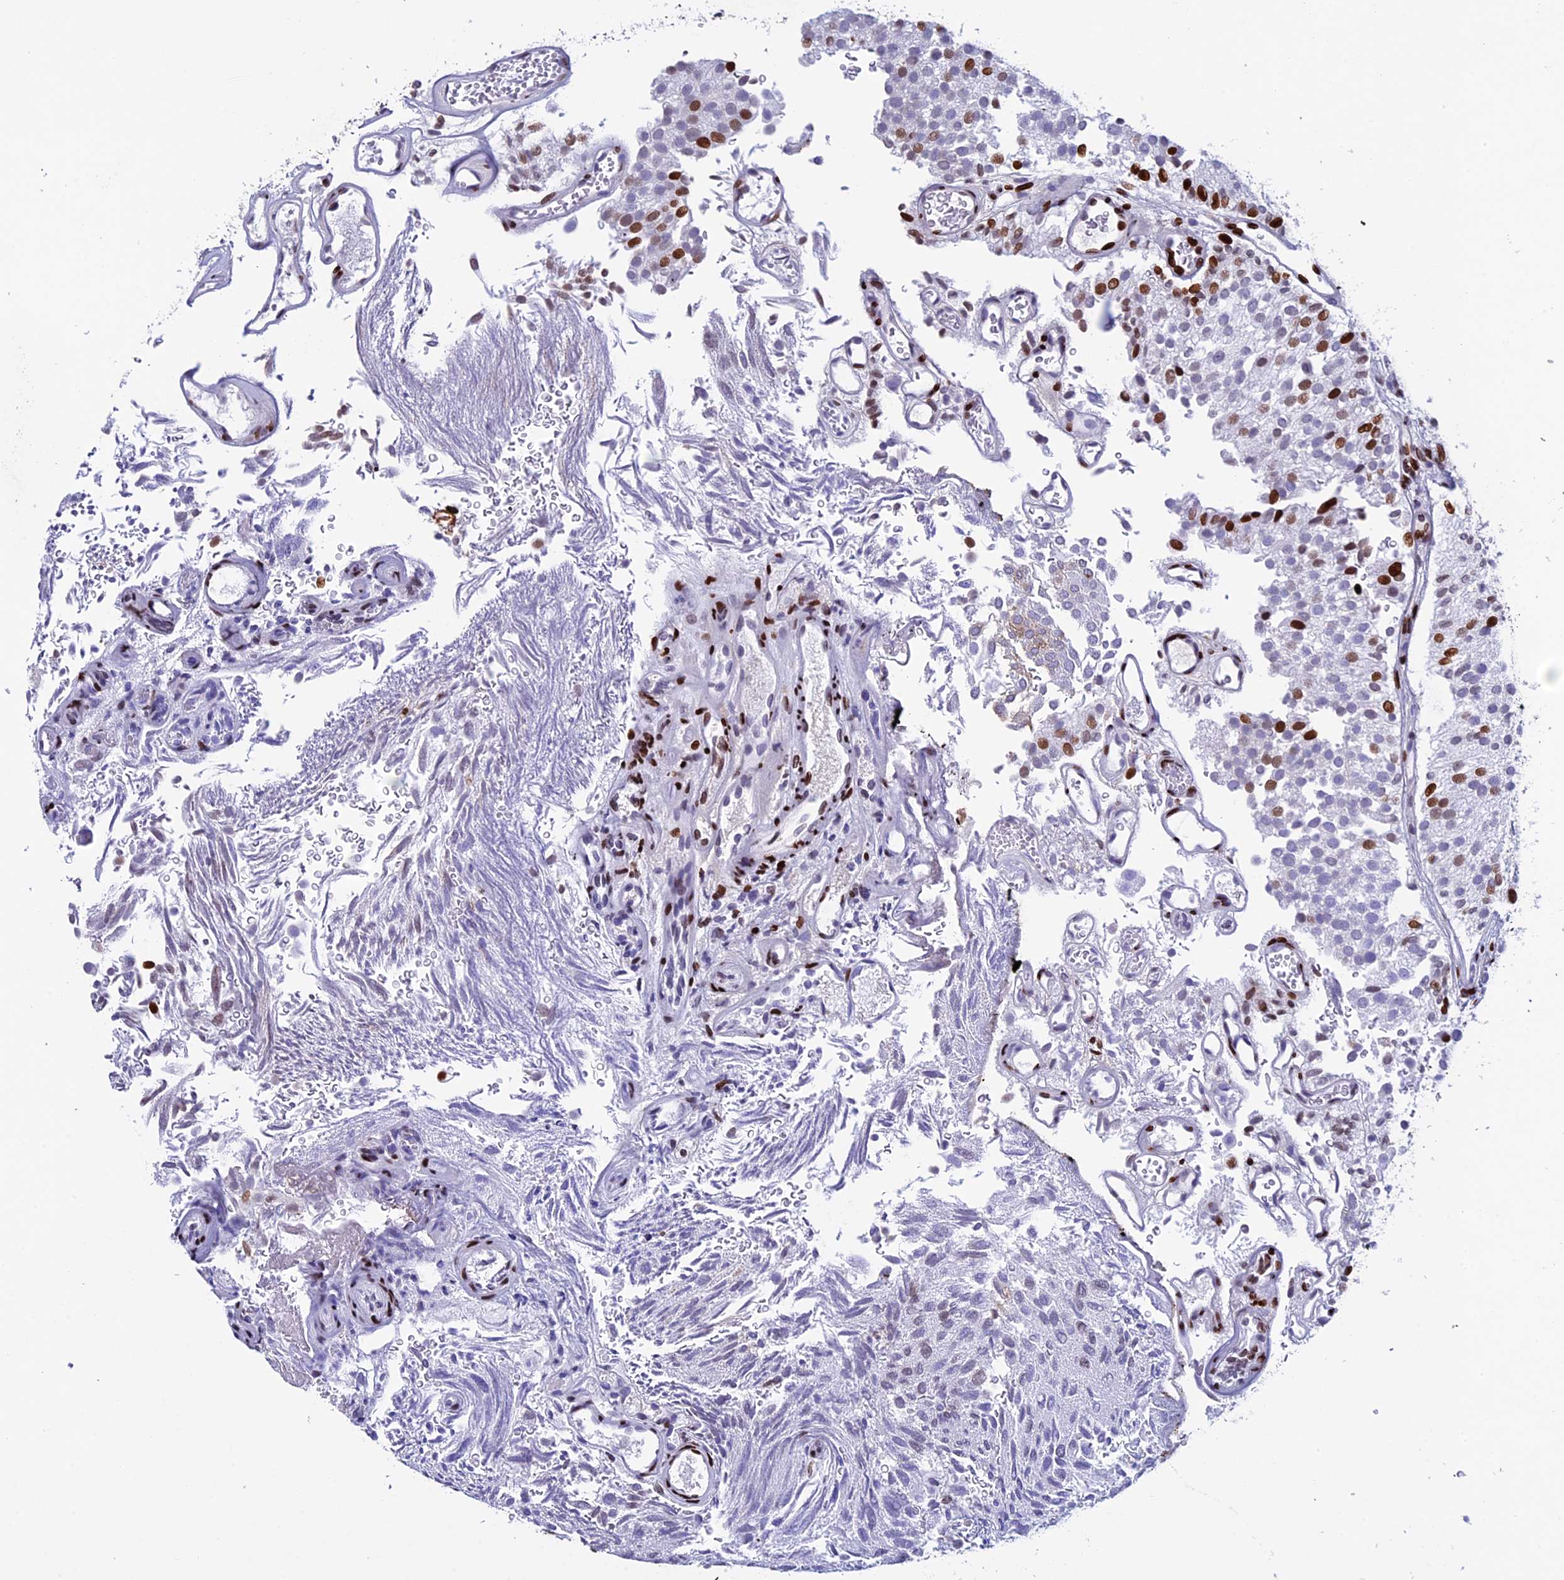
{"staining": {"intensity": "strong", "quantity": "<25%", "location": "nuclear"}, "tissue": "urothelial cancer", "cell_type": "Tumor cells", "image_type": "cancer", "snomed": [{"axis": "morphology", "description": "Urothelial carcinoma, Low grade"}, {"axis": "topography", "description": "Urinary bladder"}], "caption": "Low-grade urothelial carcinoma stained with a protein marker reveals strong staining in tumor cells.", "gene": "BTBD3", "patient": {"sex": "male", "age": 78}}